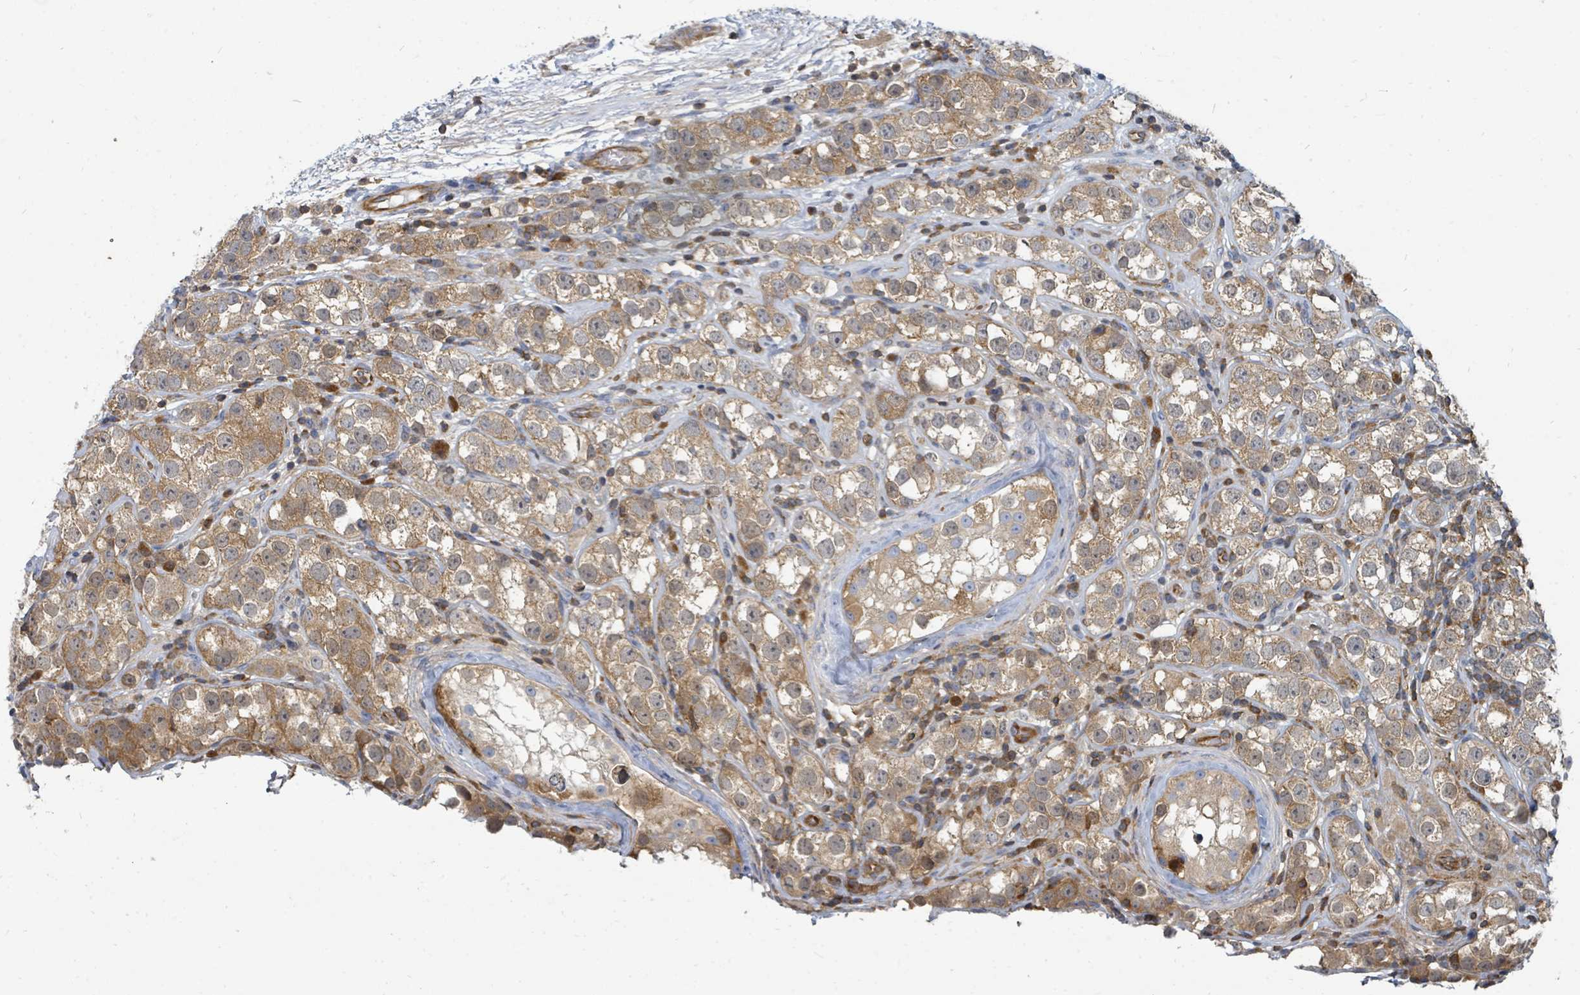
{"staining": {"intensity": "moderate", "quantity": ">75%", "location": "cytoplasmic/membranous"}, "tissue": "testis cancer", "cell_type": "Tumor cells", "image_type": "cancer", "snomed": [{"axis": "morphology", "description": "Seminoma, NOS"}, {"axis": "topography", "description": "Testis"}], "caption": "A micrograph showing moderate cytoplasmic/membranous positivity in approximately >75% of tumor cells in seminoma (testis), as visualized by brown immunohistochemical staining.", "gene": "BOLA2B", "patient": {"sex": "male", "age": 28}}